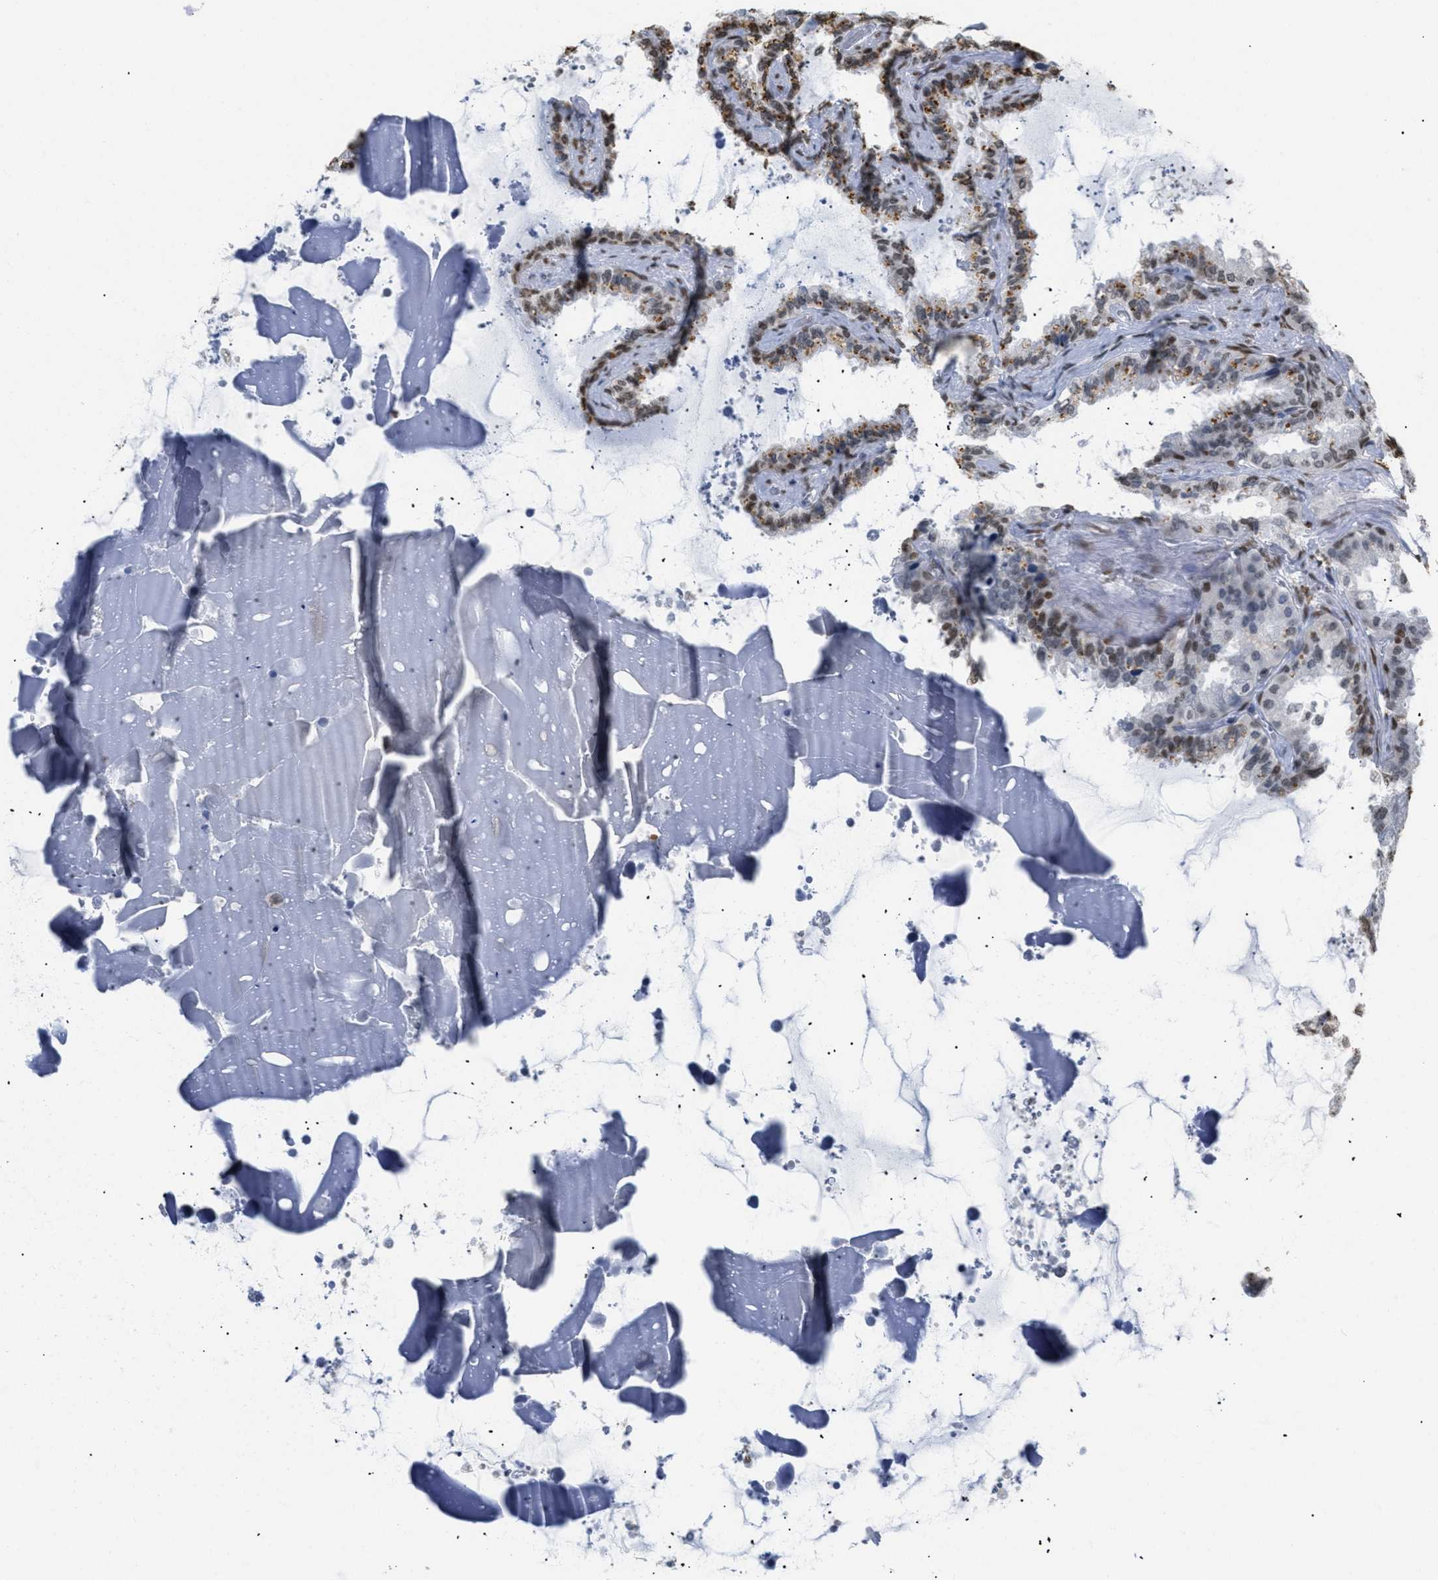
{"staining": {"intensity": "moderate", "quantity": ">75%", "location": "cytoplasmic/membranous,nuclear"}, "tissue": "seminal vesicle", "cell_type": "Glandular cells", "image_type": "normal", "snomed": [{"axis": "morphology", "description": "Normal tissue, NOS"}, {"axis": "topography", "description": "Seminal veicle"}], "caption": "DAB (3,3'-diaminobenzidine) immunohistochemical staining of unremarkable human seminal vesicle demonstrates moderate cytoplasmic/membranous,nuclear protein positivity in about >75% of glandular cells.", "gene": "HMGN2", "patient": {"sex": "male", "age": 46}}